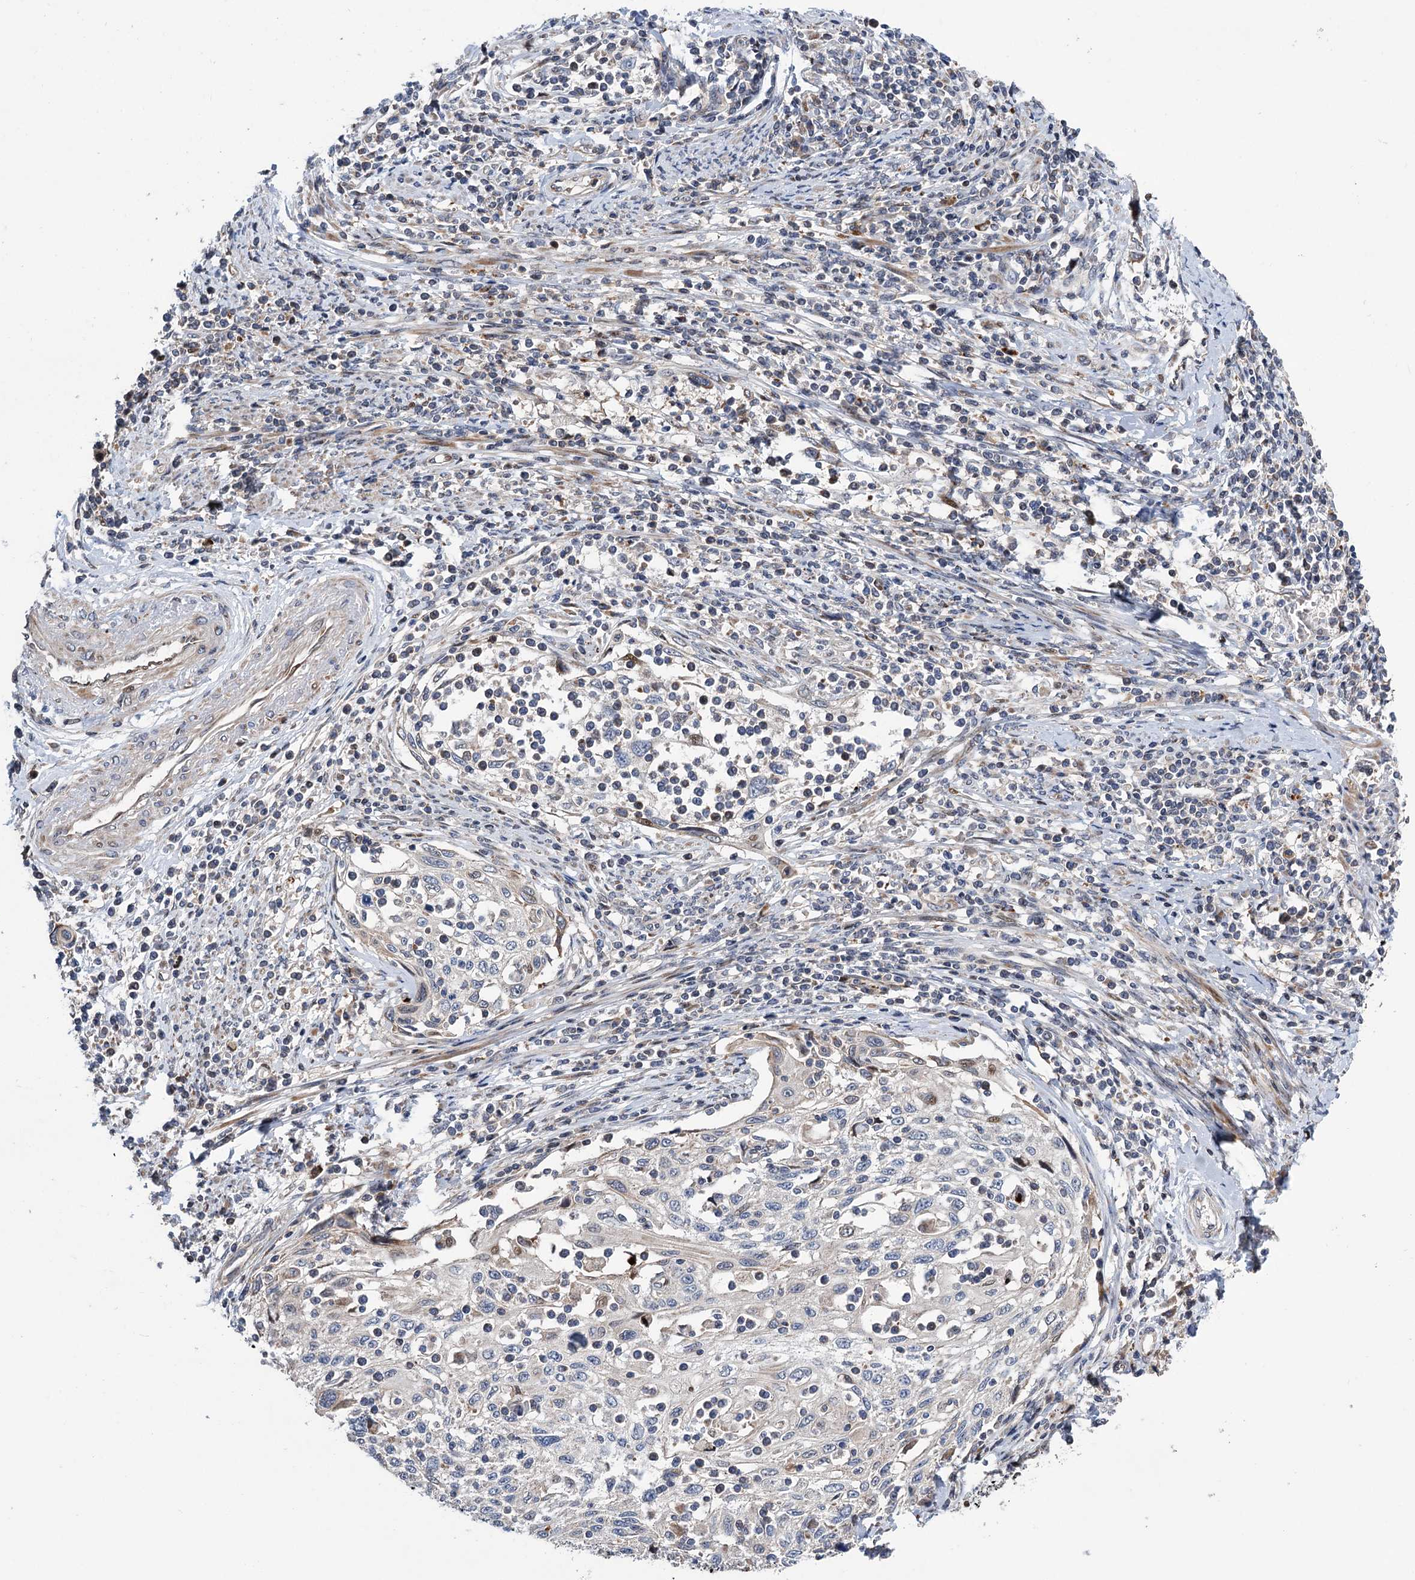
{"staining": {"intensity": "negative", "quantity": "none", "location": "none"}, "tissue": "cervical cancer", "cell_type": "Tumor cells", "image_type": "cancer", "snomed": [{"axis": "morphology", "description": "Squamous cell carcinoma, NOS"}, {"axis": "topography", "description": "Cervix"}], "caption": "Histopathology image shows no protein expression in tumor cells of squamous cell carcinoma (cervical) tissue.", "gene": "UBR1", "patient": {"sex": "female", "age": 70}}